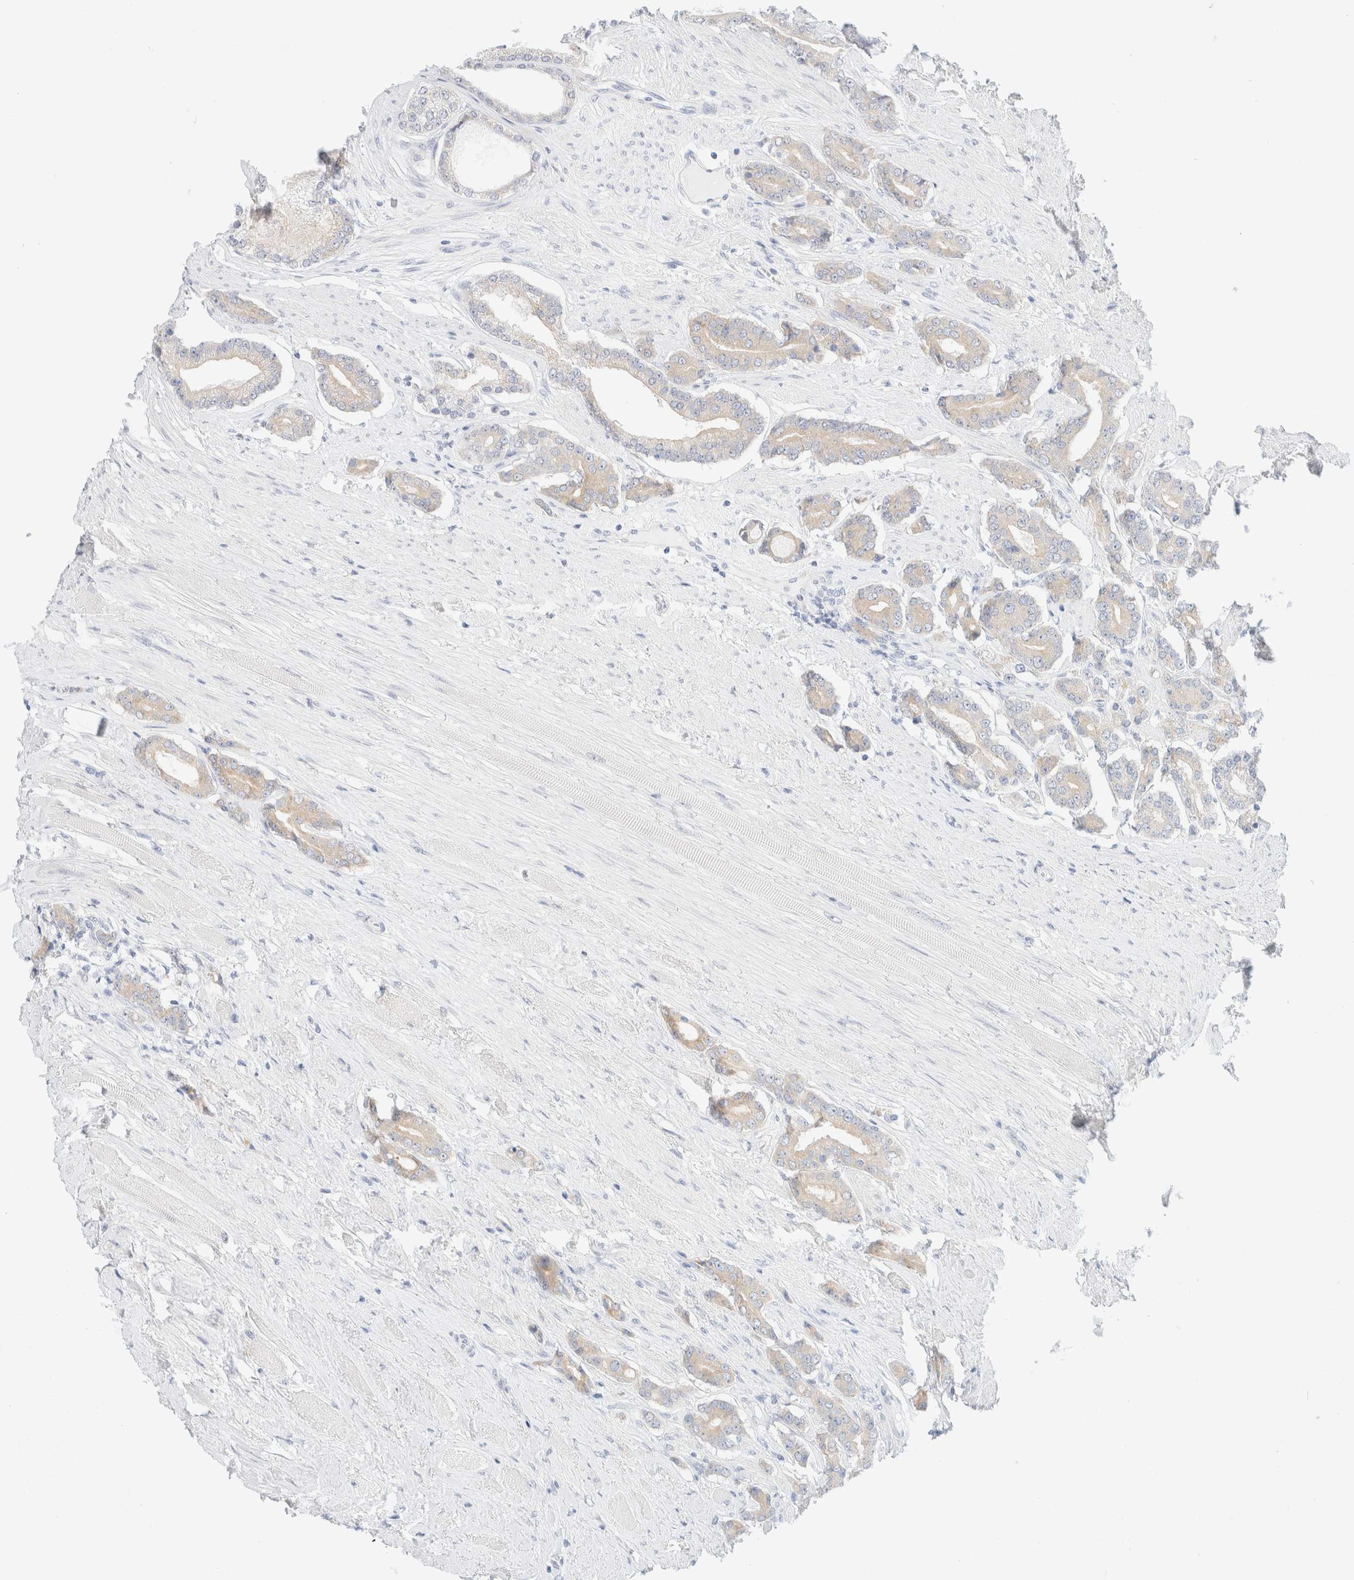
{"staining": {"intensity": "weak", "quantity": ">75%", "location": "cytoplasmic/membranous"}, "tissue": "prostate cancer", "cell_type": "Tumor cells", "image_type": "cancer", "snomed": [{"axis": "morphology", "description": "Adenocarcinoma, High grade"}, {"axis": "topography", "description": "Prostate"}], "caption": "Weak cytoplasmic/membranous staining is present in about >75% of tumor cells in prostate cancer (adenocarcinoma (high-grade)).", "gene": "UNC13B", "patient": {"sex": "male", "age": 71}}